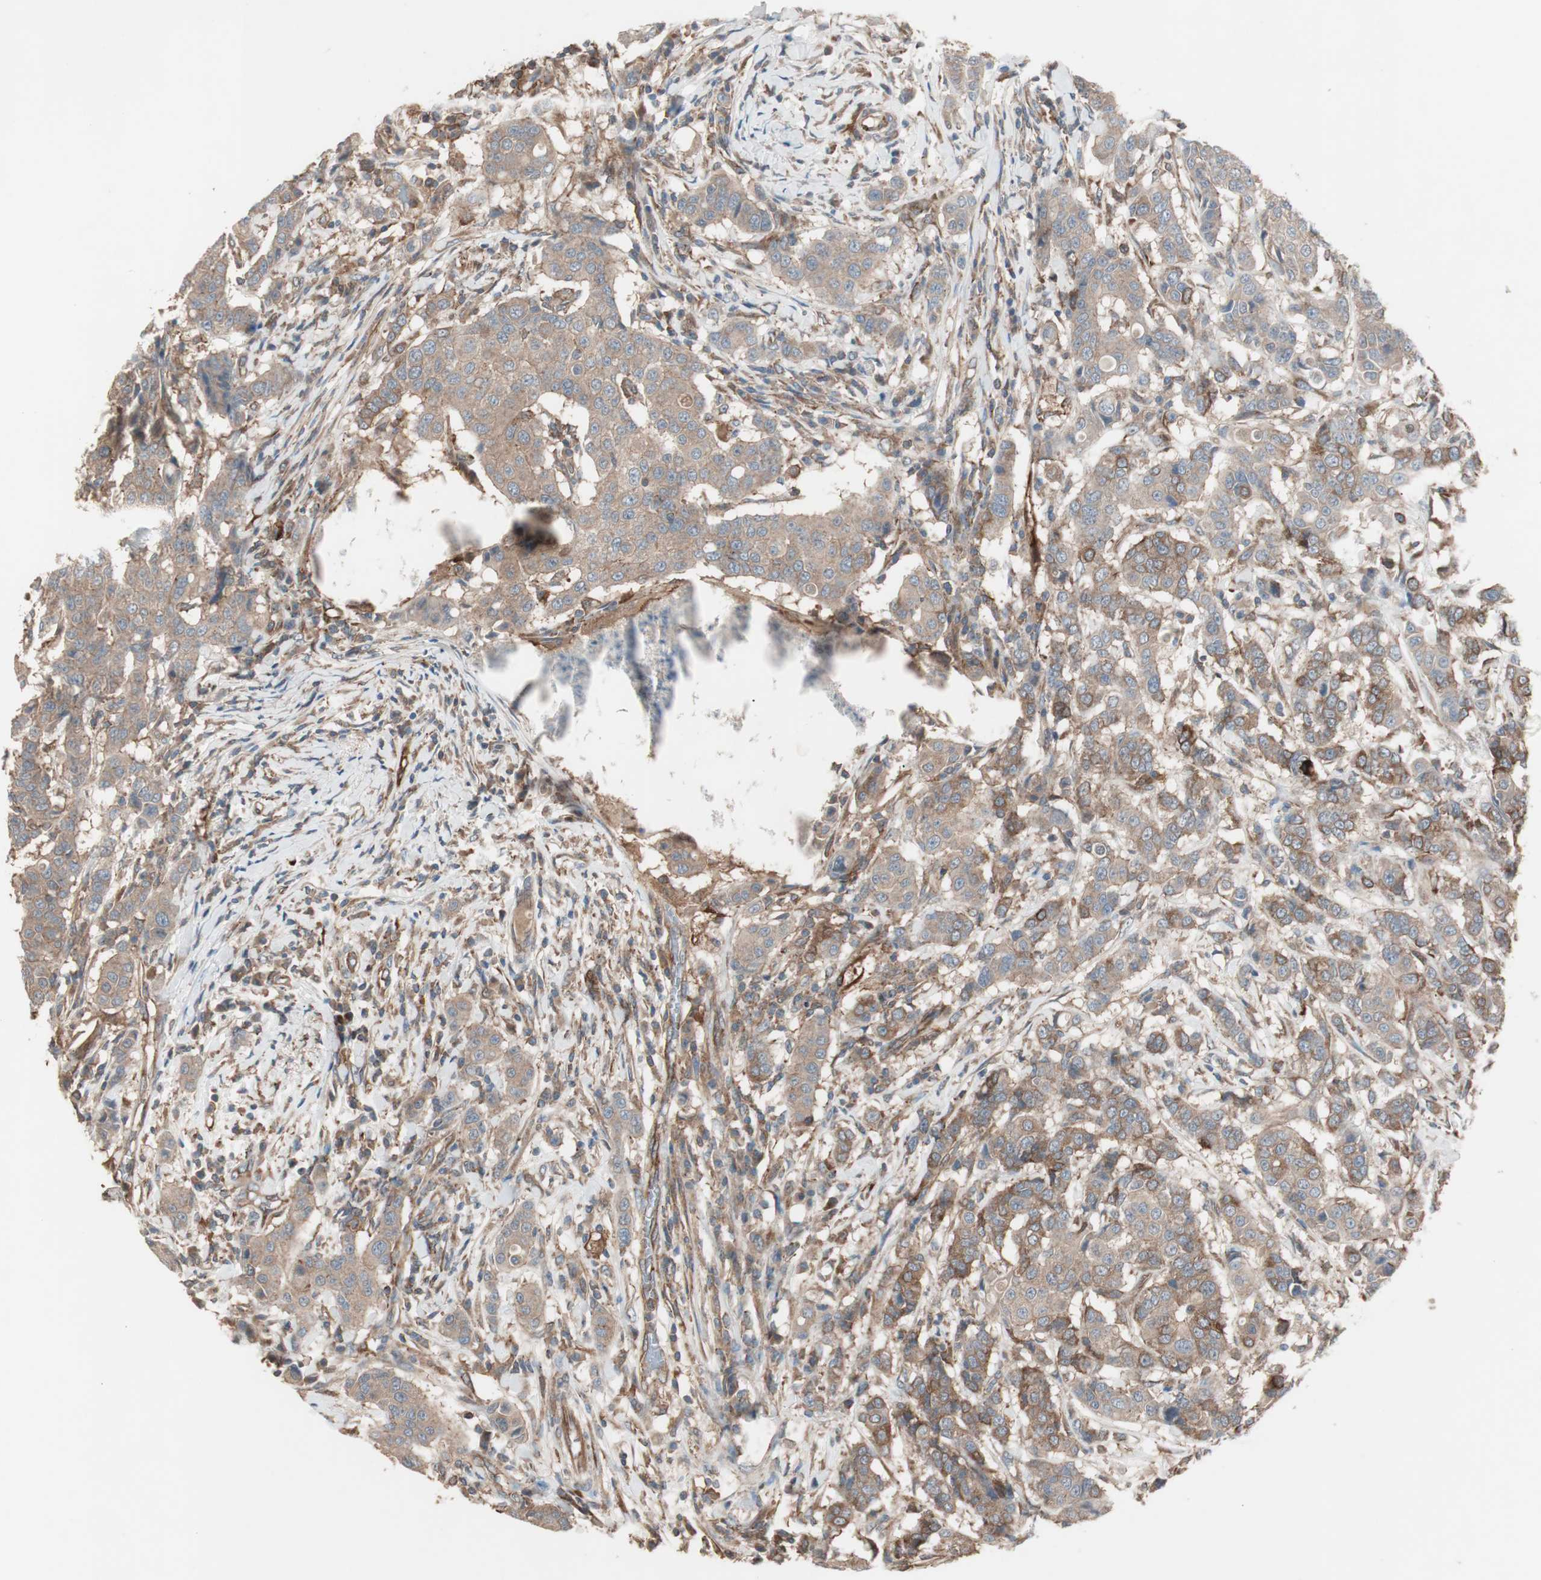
{"staining": {"intensity": "moderate", "quantity": ">75%", "location": "cytoplasmic/membranous"}, "tissue": "breast cancer", "cell_type": "Tumor cells", "image_type": "cancer", "snomed": [{"axis": "morphology", "description": "Duct carcinoma"}, {"axis": "topography", "description": "Breast"}], "caption": "IHC (DAB) staining of human breast infiltrating ductal carcinoma reveals moderate cytoplasmic/membranous protein positivity in about >75% of tumor cells.", "gene": "STAB1", "patient": {"sex": "female", "age": 27}}